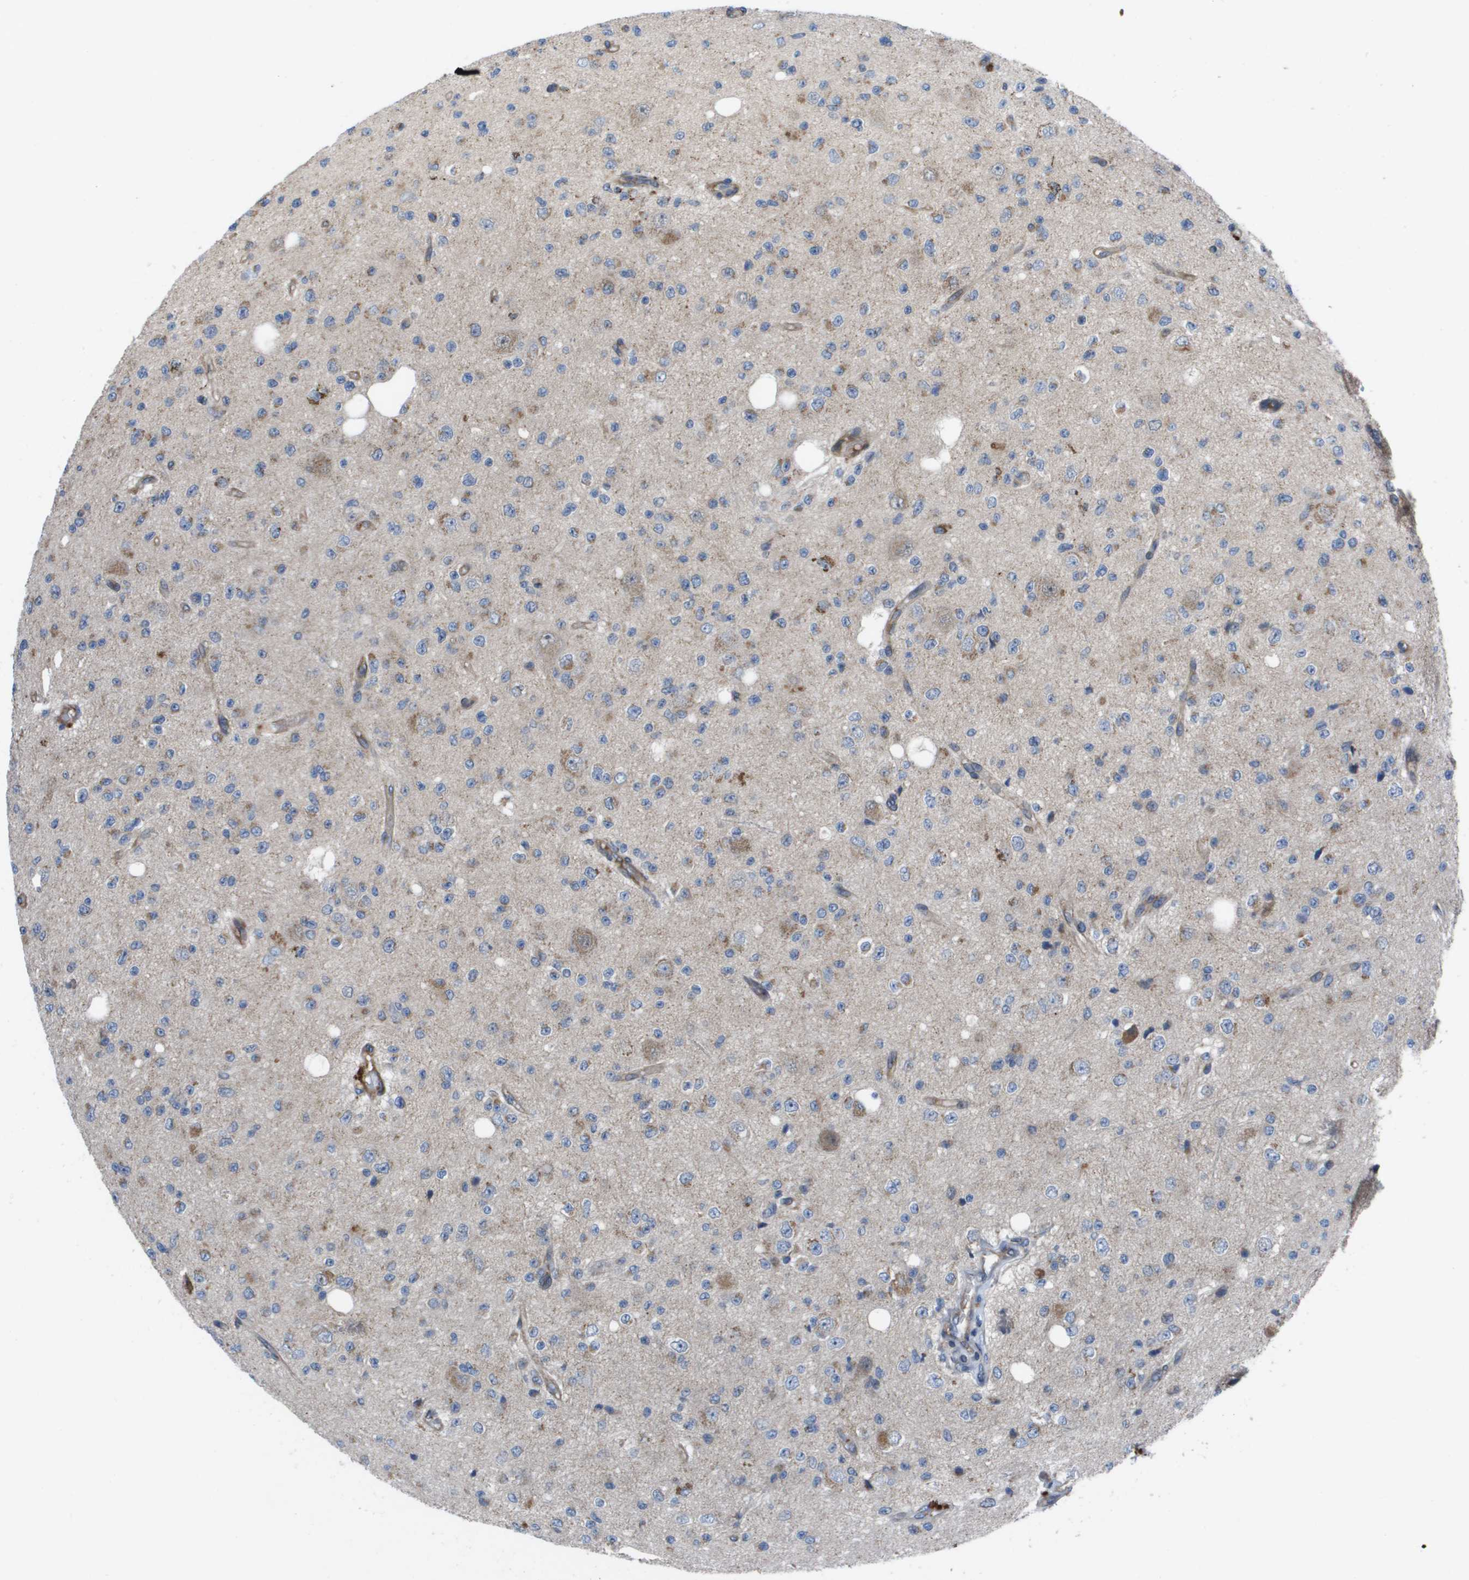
{"staining": {"intensity": "weak", "quantity": "<25%", "location": "cytoplasmic/membranous"}, "tissue": "glioma", "cell_type": "Tumor cells", "image_type": "cancer", "snomed": [{"axis": "morphology", "description": "Glioma, malignant, High grade"}, {"axis": "topography", "description": "pancreas cauda"}], "caption": "The photomicrograph demonstrates no significant expression in tumor cells of malignant glioma (high-grade).", "gene": "SLC6A9", "patient": {"sex": "male", "age": 60}}